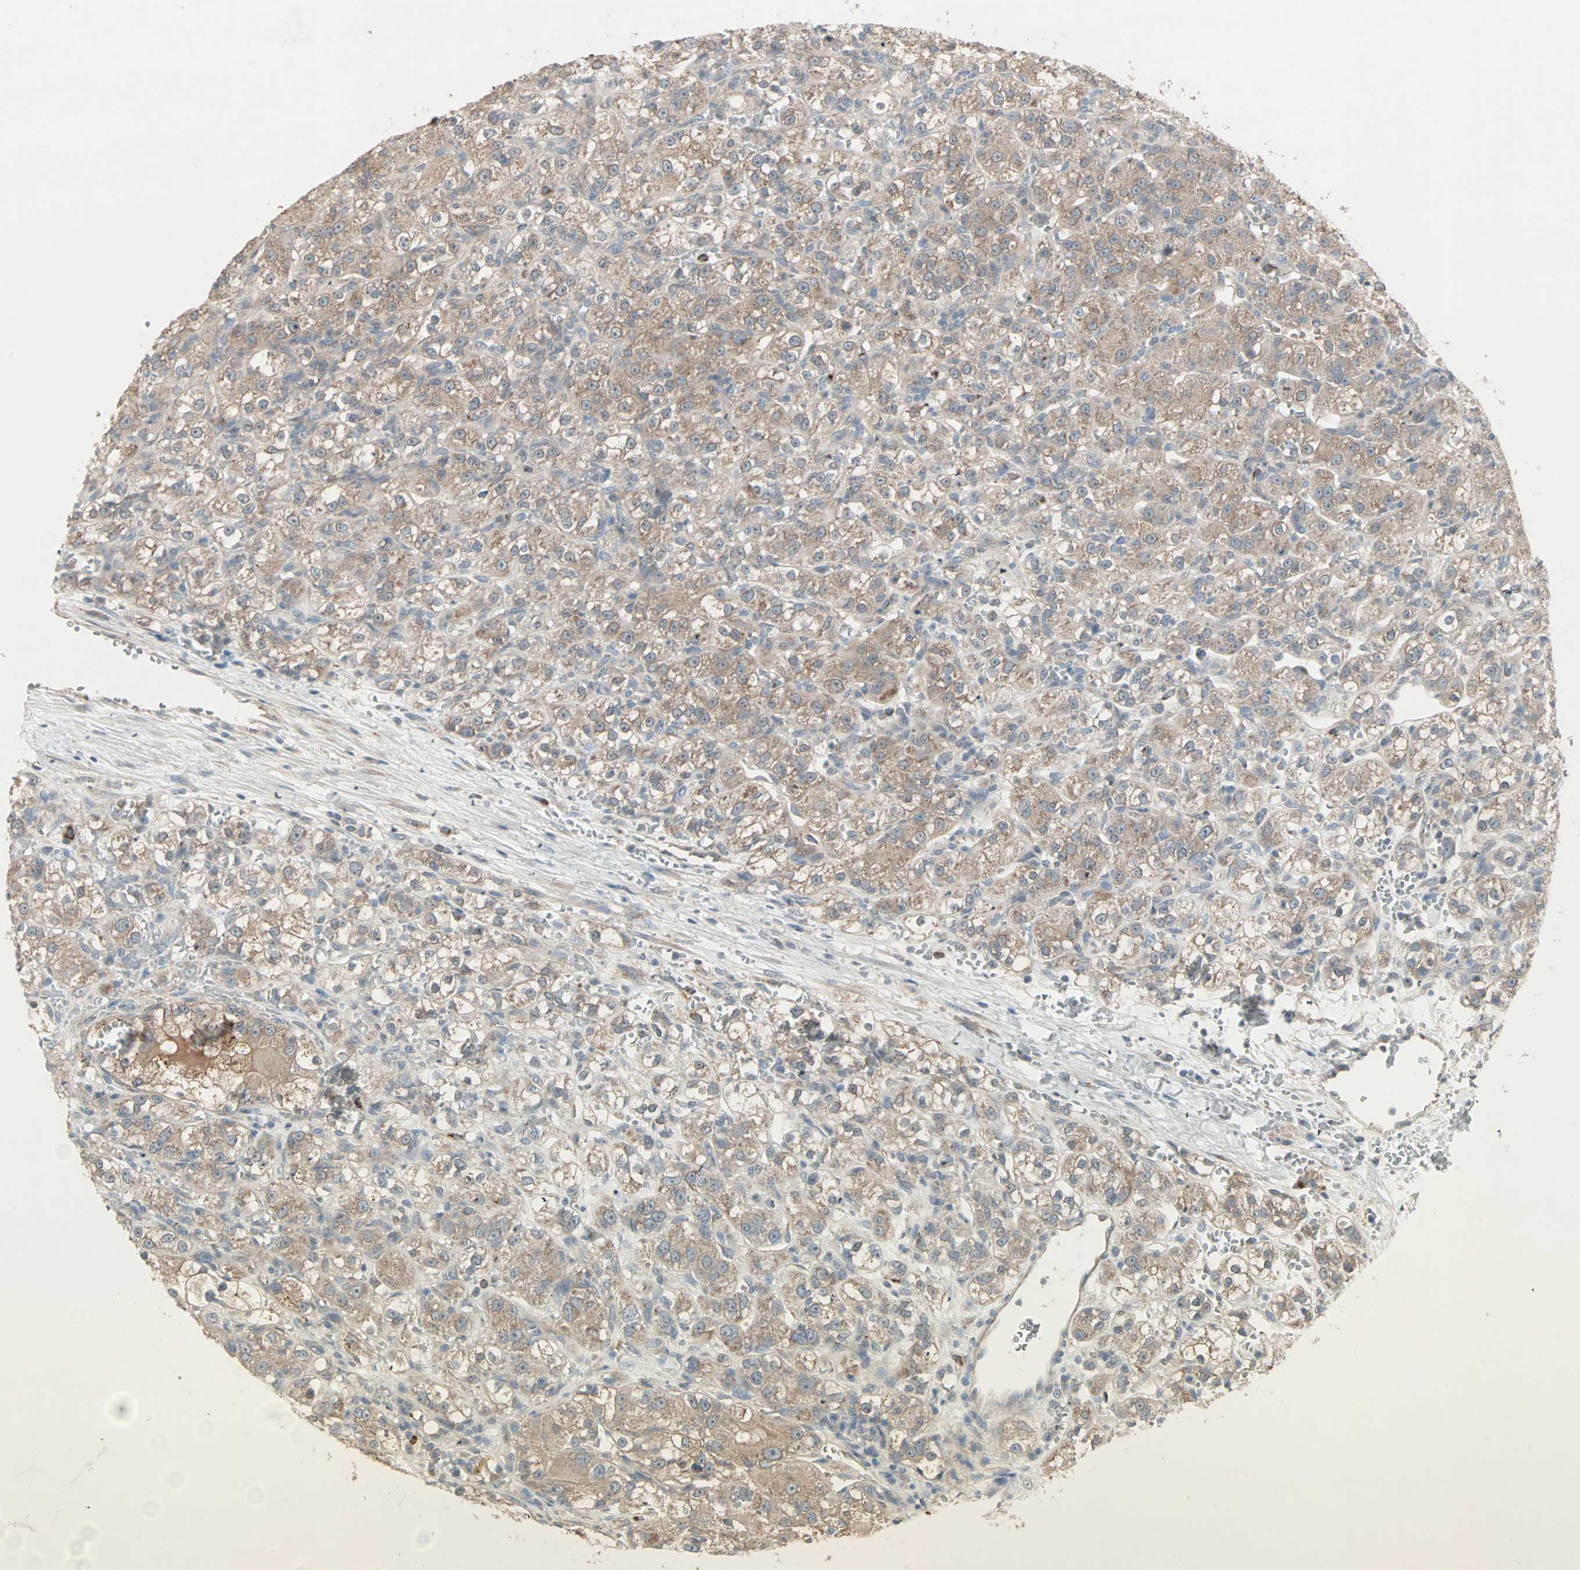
{"staining": {"intensity": "moderate", "quantity": "25%-75%", "location": "cytoplasmic/membranous"}, "tissue": "renal cancer", "cell_type": "Tumor cells", "image_type": "cancer", "snomed": [{"axis": "morphology", "description": "Normal tissue, NOS"}, {"axis": "morphology", "description": "Adenocarcinoma, NOS"}, {"axis": "topography", "description": "Kidney"}], "caption": "The image demonstrates staining of adenocarcinoma (renal), revealing moderate cytoplasmic/membranous protein staining (brown color) within tumor cells.", "gene": "JMJD7-PLA2G4B", "patient": {"sex": "male", "age": 61}}